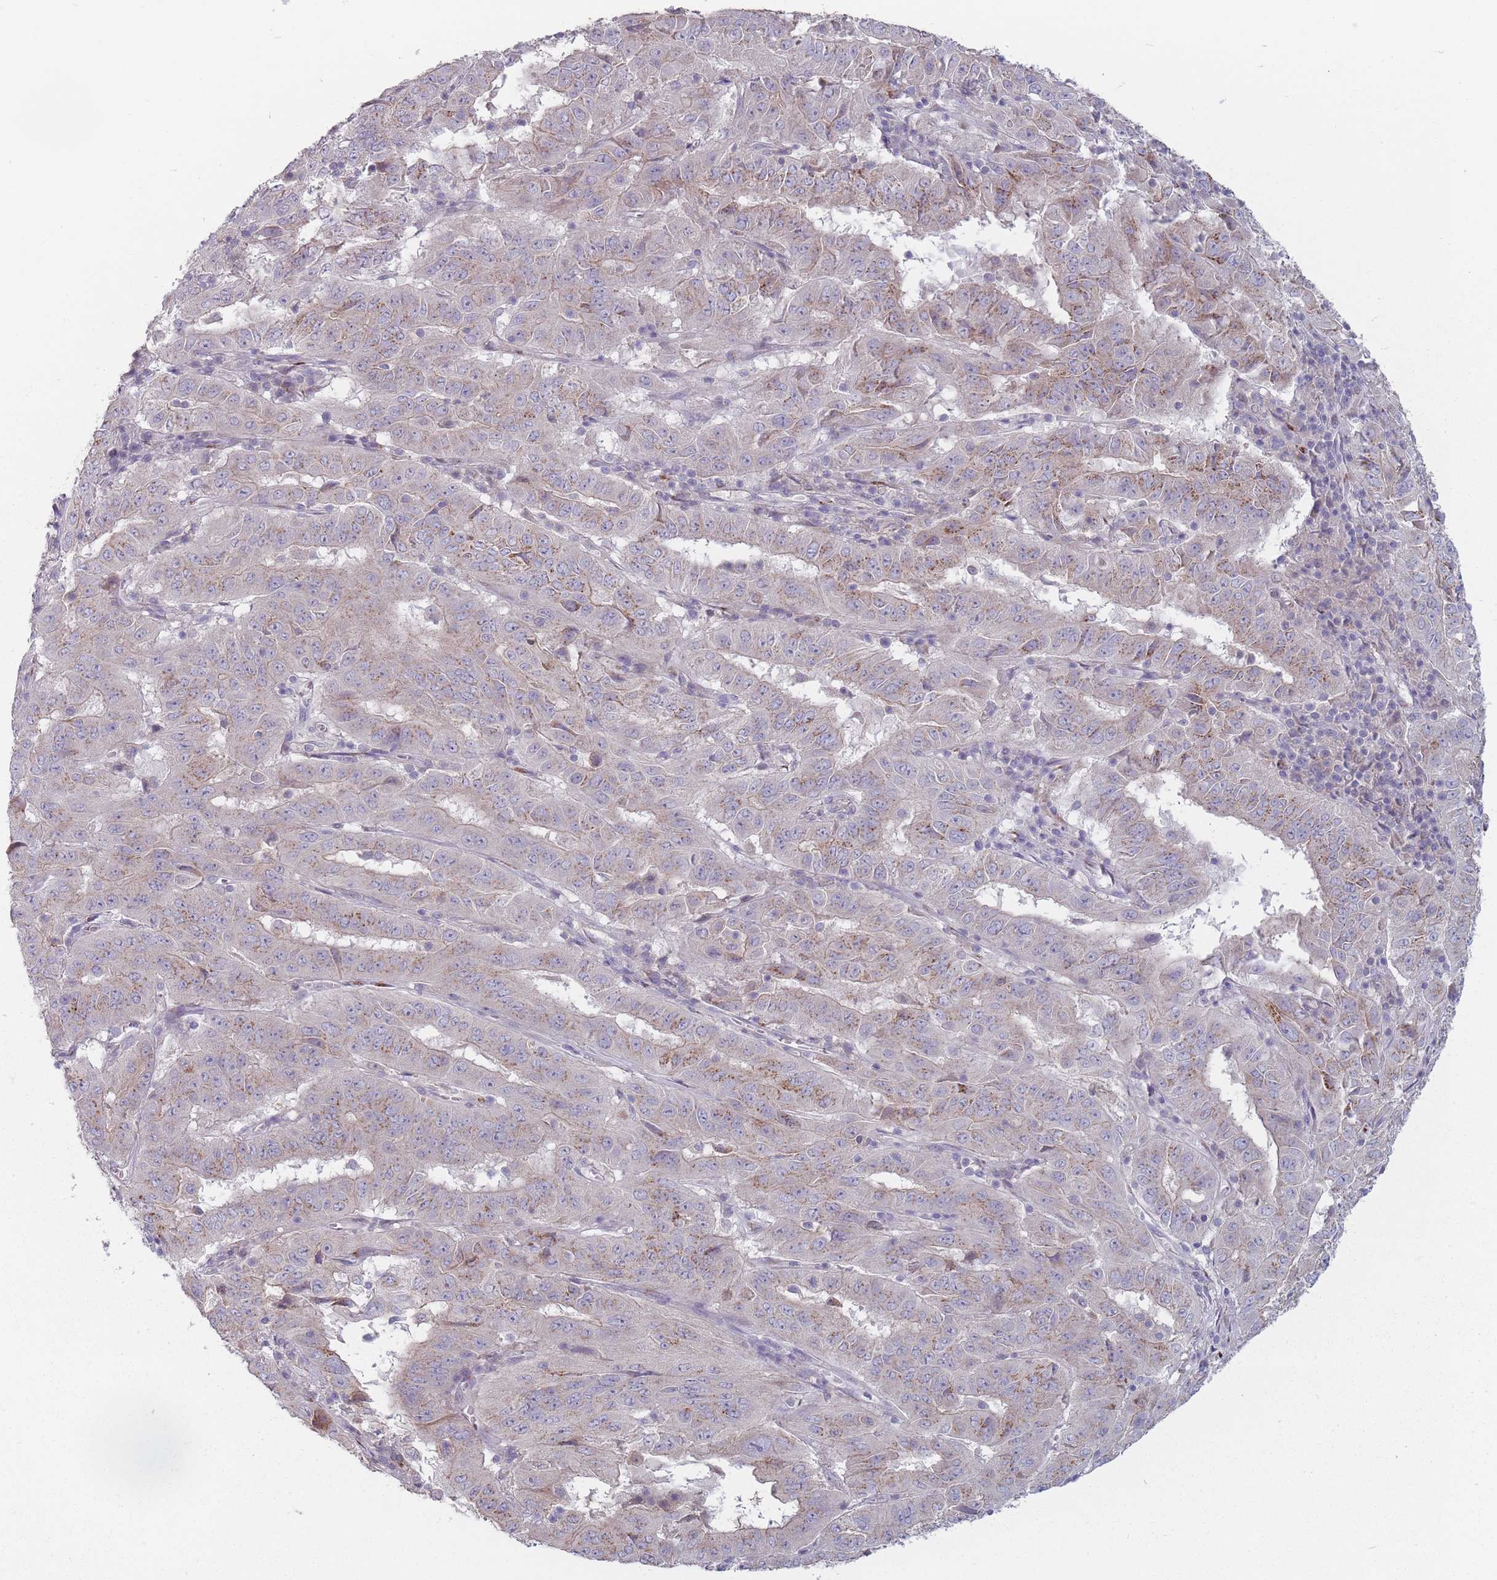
{"staining": {"intensity": "weak", "quantity": "<25%", "location": "cytoplasmic/membranous"}, "tissue": "pancreatic cancer", "cell_type": "Tumor cells", "image_type": "cancer", "snomed": [{"axis": "morphology", "description": "Adenocarcinoma, NOS"}, {"axis": "topography", "description": "Pancreas"}], "caption": "DAB immunohistochemical staining of pancreatic cancer (adenocarcinoma) displays no significant positivity in tumor cells.", "gene": "AKAIN1", "patient": {"sex": "male", "age": 63}}